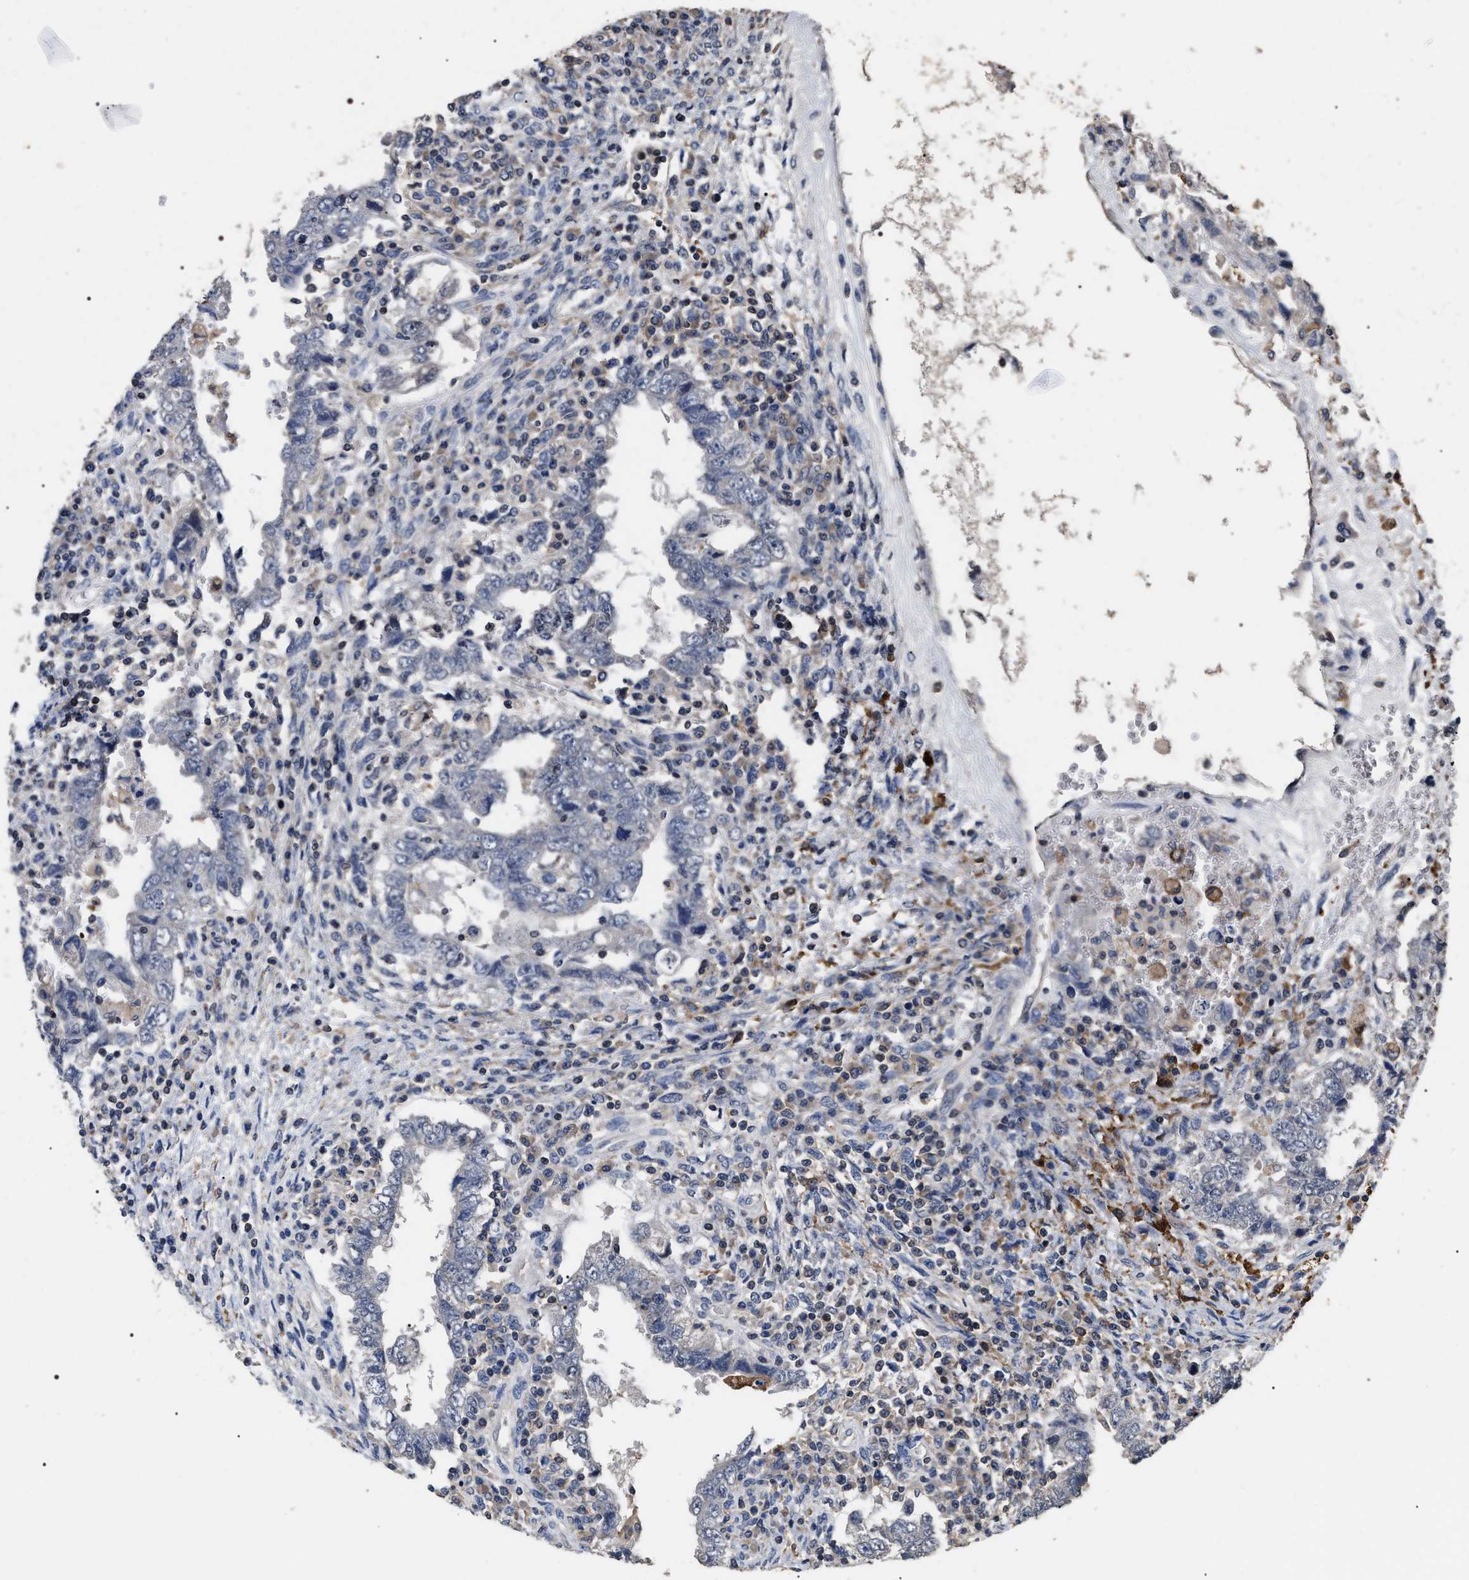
{"staining": {"intensity": "negative", "quantity": "none", "location": "none"}, "tissue": "testis cancer", "cell_type": "Tumor cells", "image_type": "cancer", "snomed": [{"axis": "morphology", "description": "Carcinoma, Embryonal, NOS"}, {"axis": "topography", "description": "Testis"}], "caption": "Protein analysis of testis embryonal carcinoma reveals no significant expression in tumor cells.", "gene": "UPF3A", "patient": {"sex": "male", "age": 26}}